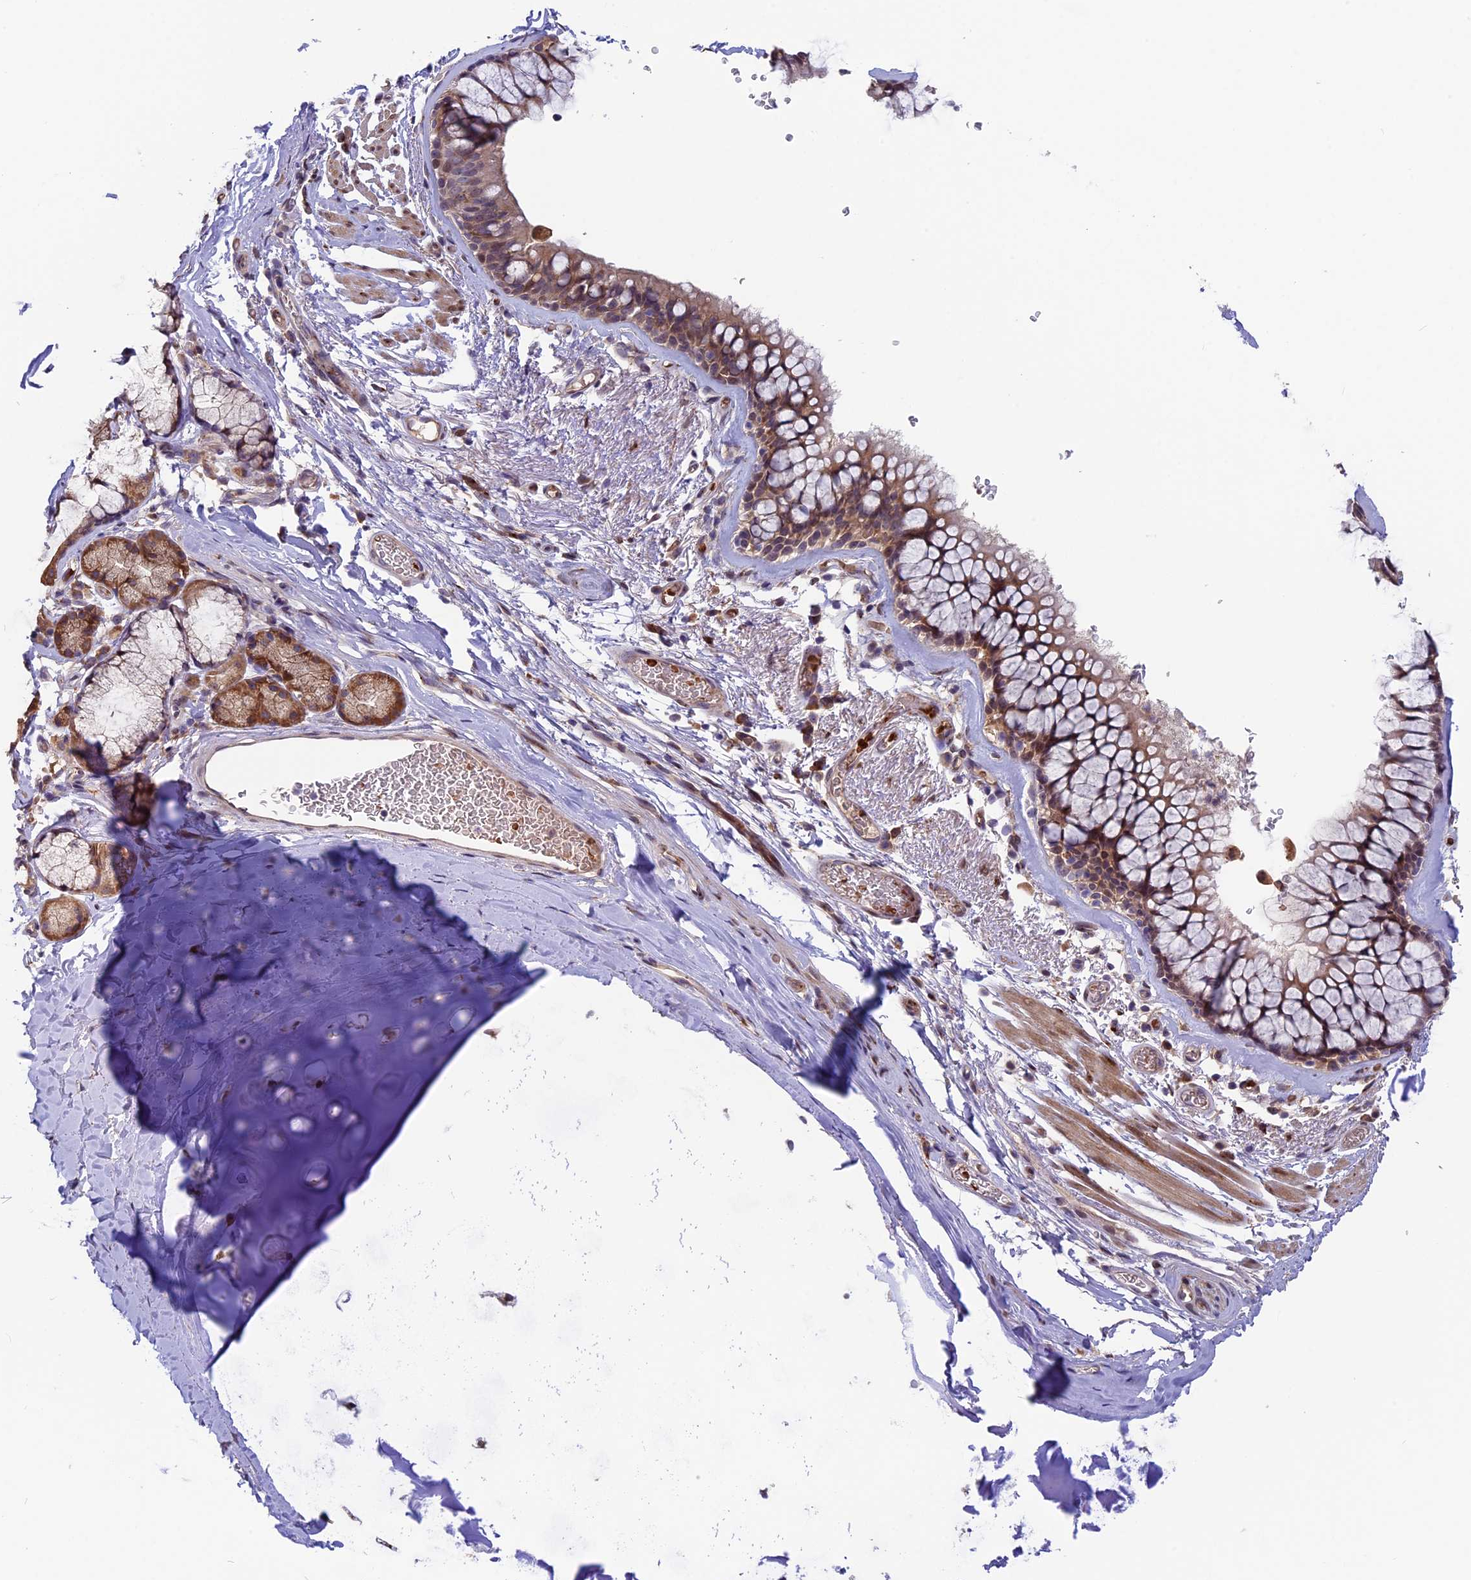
{"staining": {"intensity": "moderate", "quantity": ">75%", "location": "cytoplasmic/membranous"}, "tissue": "bronchus", "cell_type": "Respiratory epithelial cells", "image_type": "normal", "snomed": [{"axis": "morphology", "description": "Normal tissue, NOS"}, {"axis": "topography", "description": "Bronchus"}], "caption": "Immunohistochemical staining of normal bronchus exhibits medium levels of moderate cytoplasmic/membranous positivity in approximately >75% of respiratory epithelial cells.", "gene": "CCDC9B", "patient": {"sex": "male", "age": 65}}